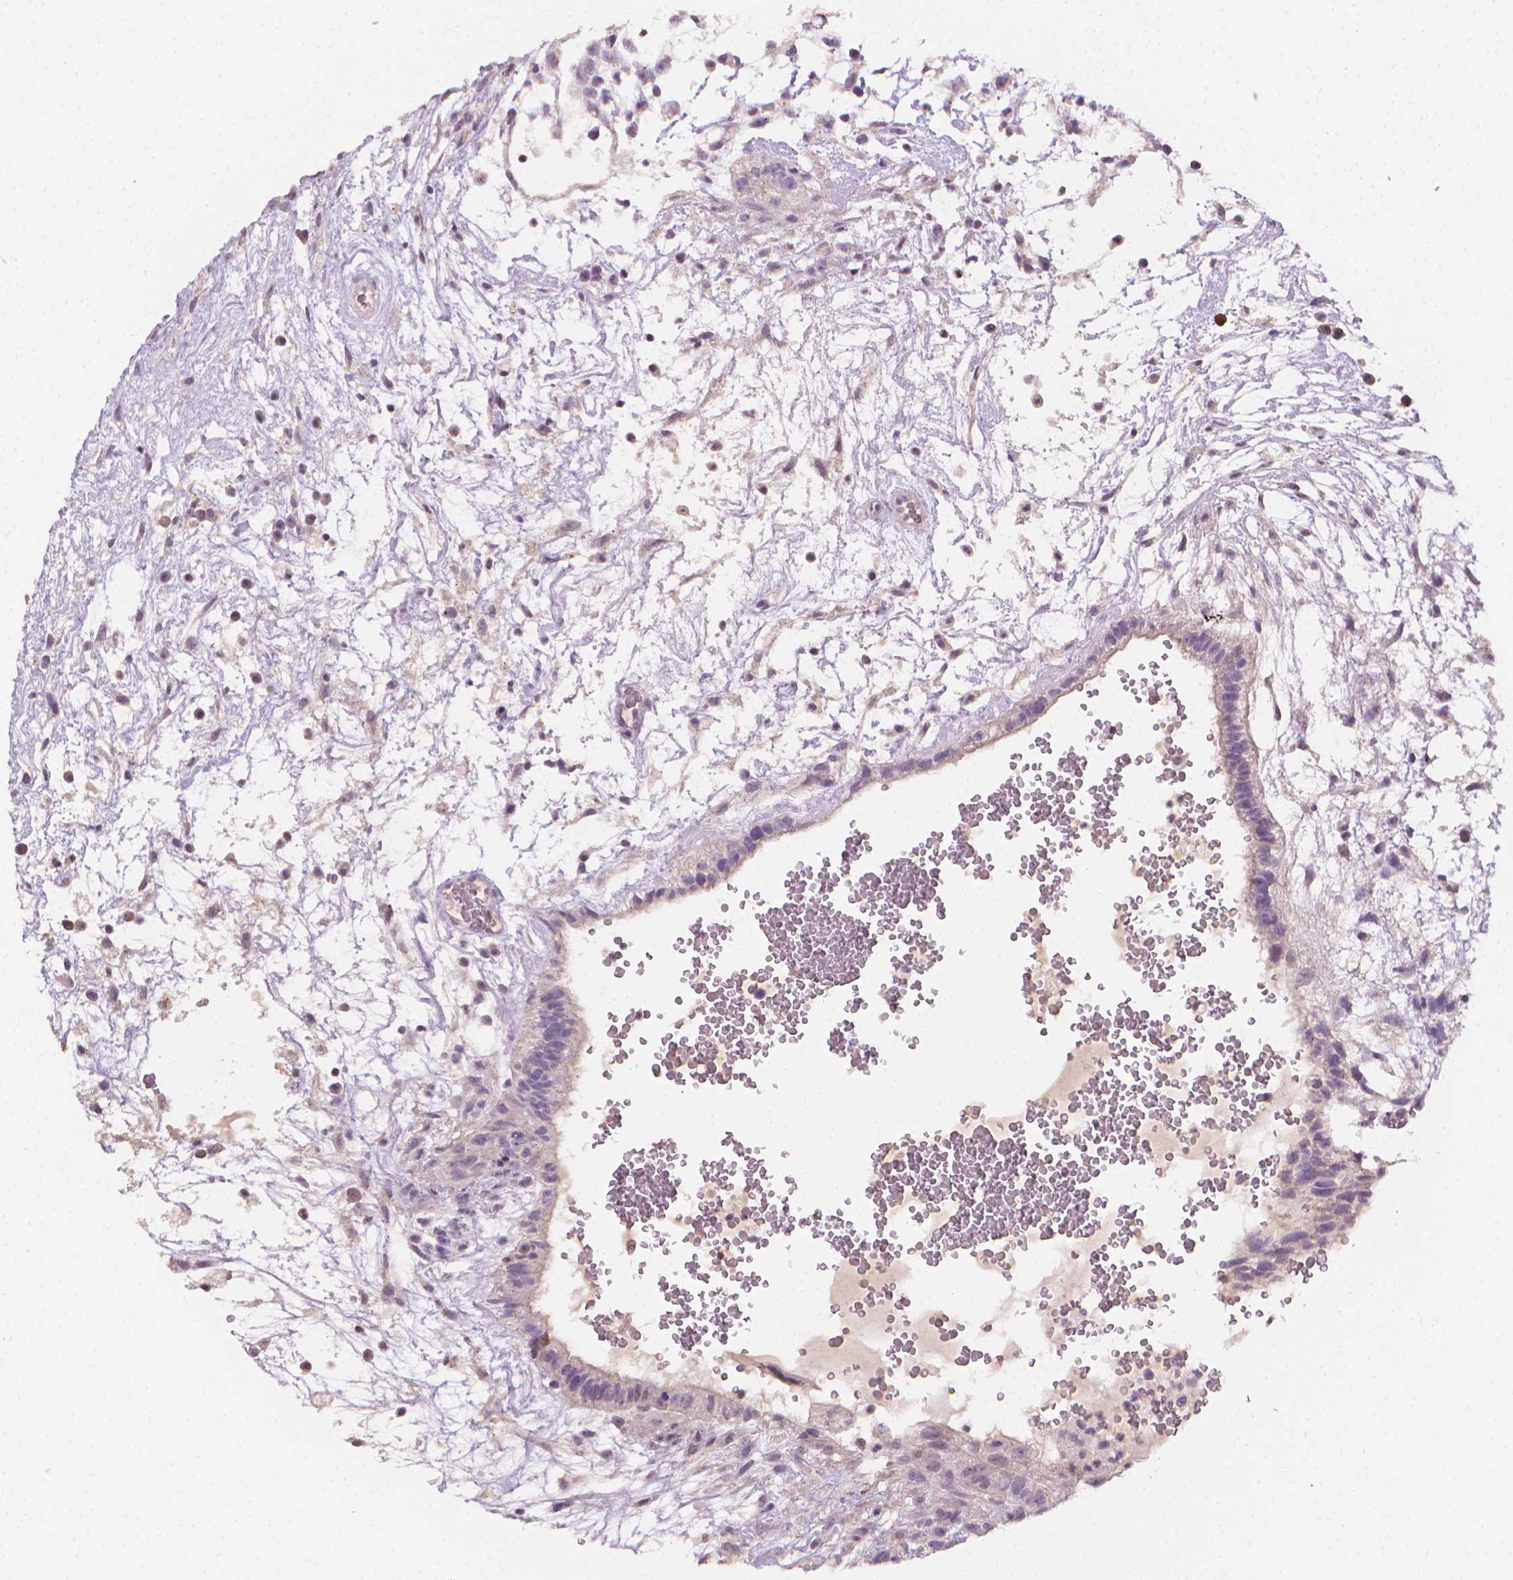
{"staining": {"intensity": "negative", "quantity": "none", "location": "none"}, "tissue": "testis cancer", "cell_type": "Tumor cells", "image_type": "cancer", "snomed": [{"axis": "morphology", "description": "Normal tissue, NOS"}, {"axis": "morphology", "description": "Carcinoma, Embryonal, NOS"}, {"axis": "topography", "description": "Testis"}], "caption": "High magnification brightfield microscopy of testis cancer stained with DAB (3,3'-diaminobenzidine) (brown) and counterstained with hematoxylin (blue): tumor cells show no significant positivity. Nuclei are stained in blue.", "gene": "NCAN", "patient": {"sex": "male", "age": 32}}